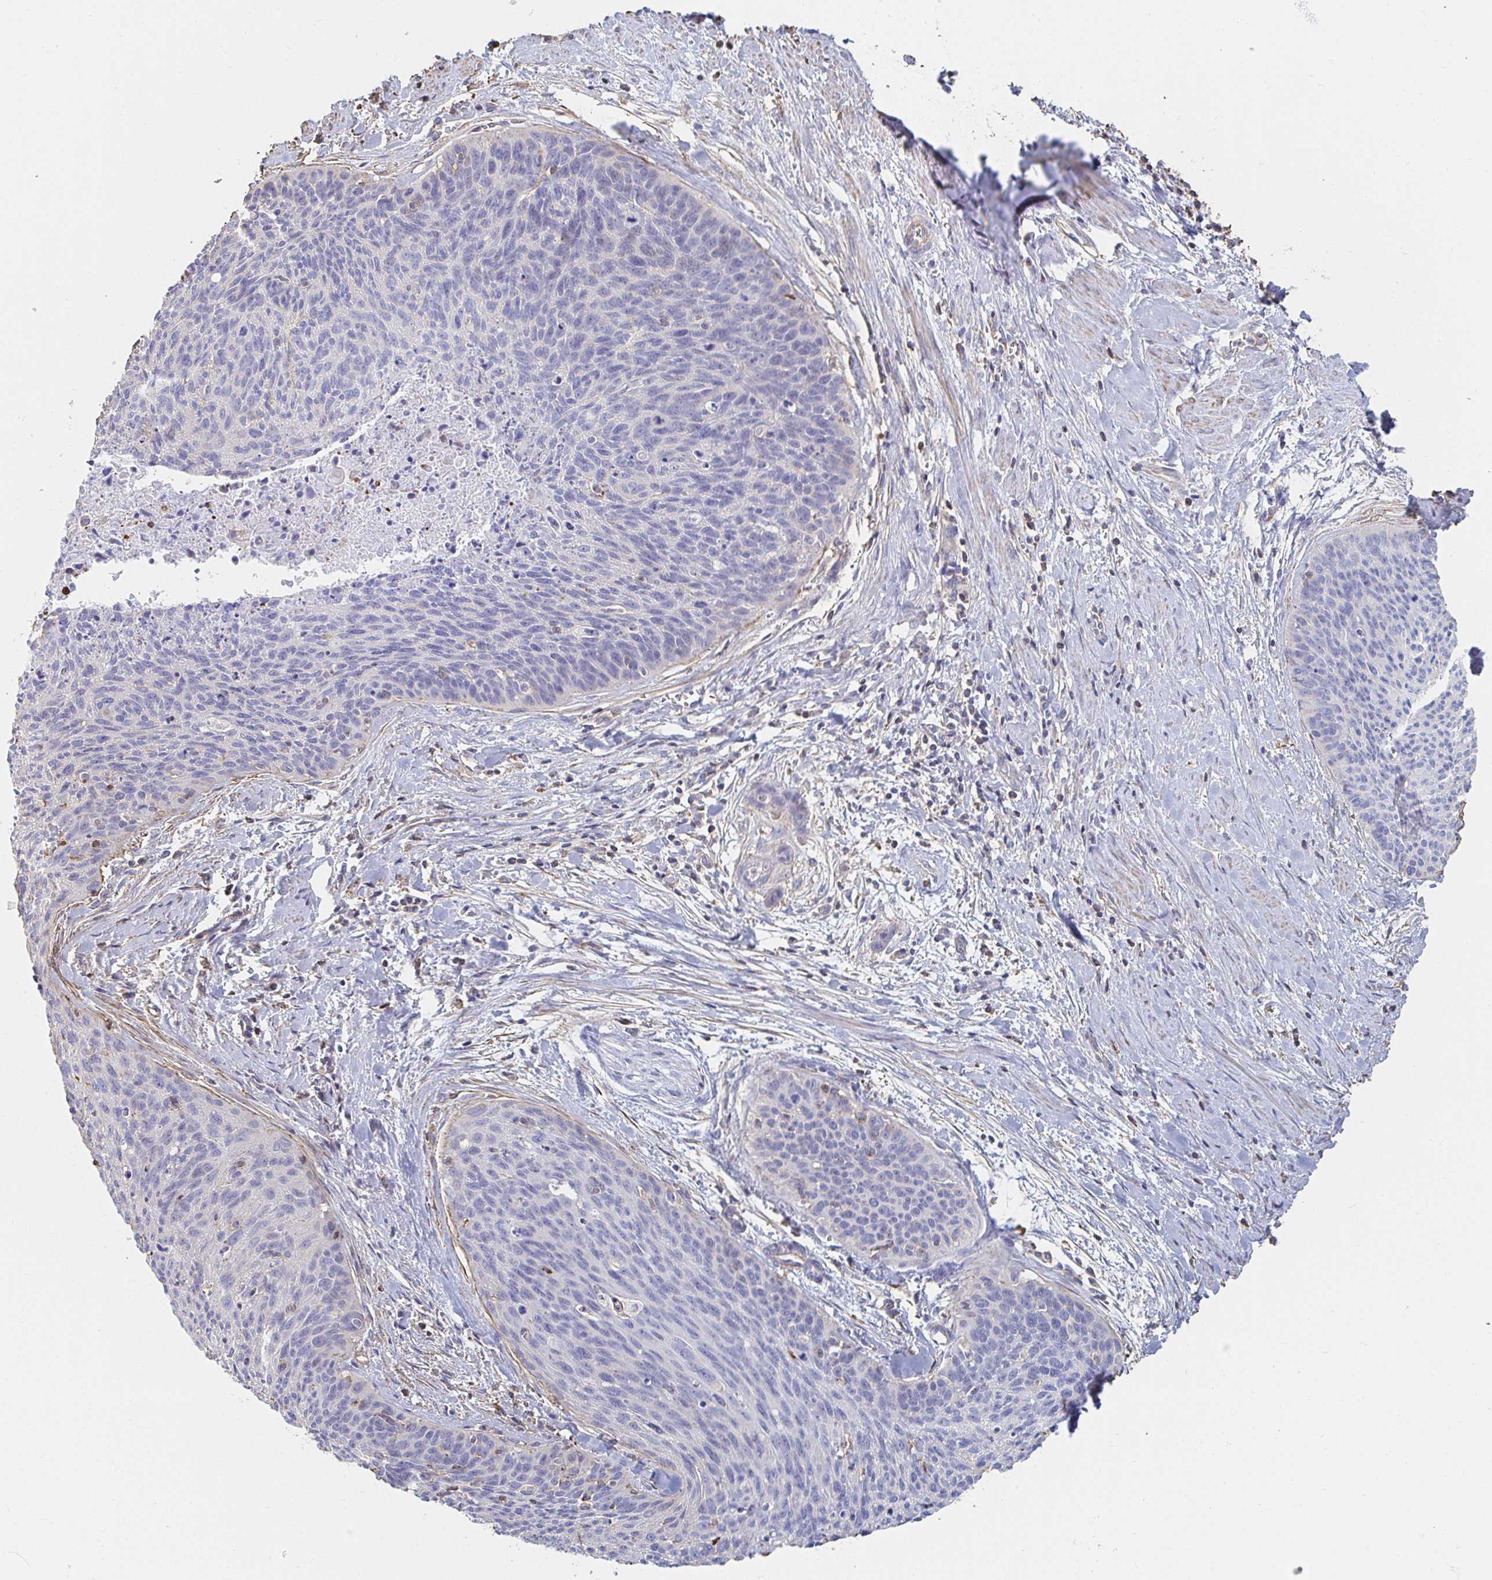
{"staining": {"intensity": "negative", "quantity": "none", "location": "none"}, "tissue": "cervical cancer", "cell_type": "Tumor cells", "image_type": "cancer", "snomed": [{"axis": "morphology", "description": "Squamous cell carcinoma, NOS"}, {"axis": "topography", "description": "Cervix"}], "caption": "A high-resolution histopathology image shows immunohistochemistry staining of cervical squamous cell carcinoma, which demonstrates no significant staining in tumor cells.", "gene": "PTPN14", "patient": {"sex": "female", "age": 55}}